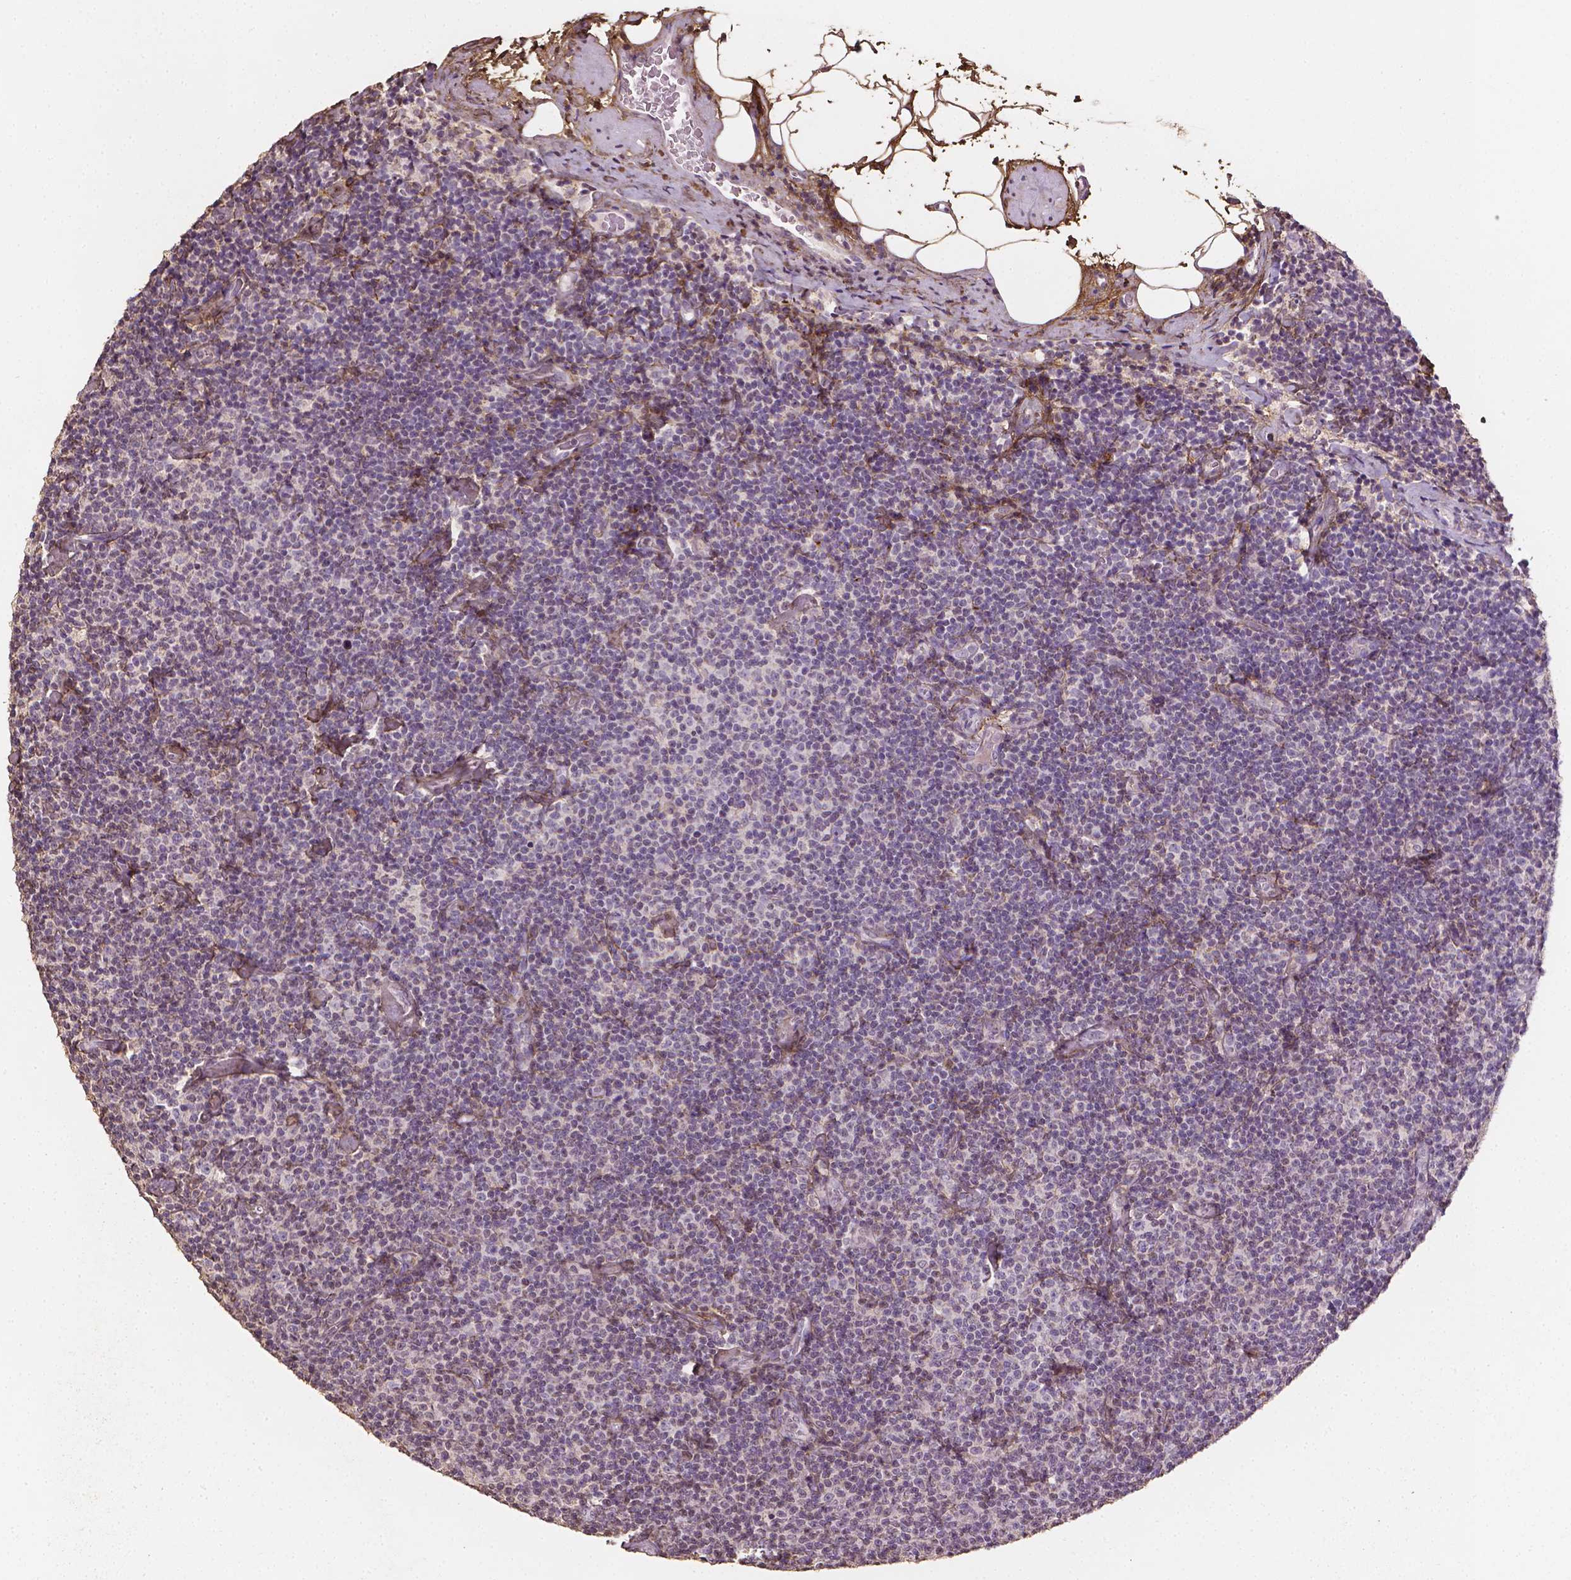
{"staining": {"intensity": "moderate", "quantity": "<25%", "location": "cytoplasmic/membranous"}, "tissue": "lymphoma", "cell_type": "Tumor cells", "image_type": "cancer", "snomed": [{"axis": "morphology", "description": "Malignant lymphoma, non-Hodgkin's type, Low grade"}, {"axis": "topography", "description": "Lymph node"}], "caption": "Brown immunohistochemical staining in lymphoma demonstrates moderate cytoplasmic/membranous positivity in approximately <25% of tumor cells. (Brightfield microscopy of DAB IHC at high magnification).", "gene": "DCN", "patient": {"sex": "male", "age": 81}}